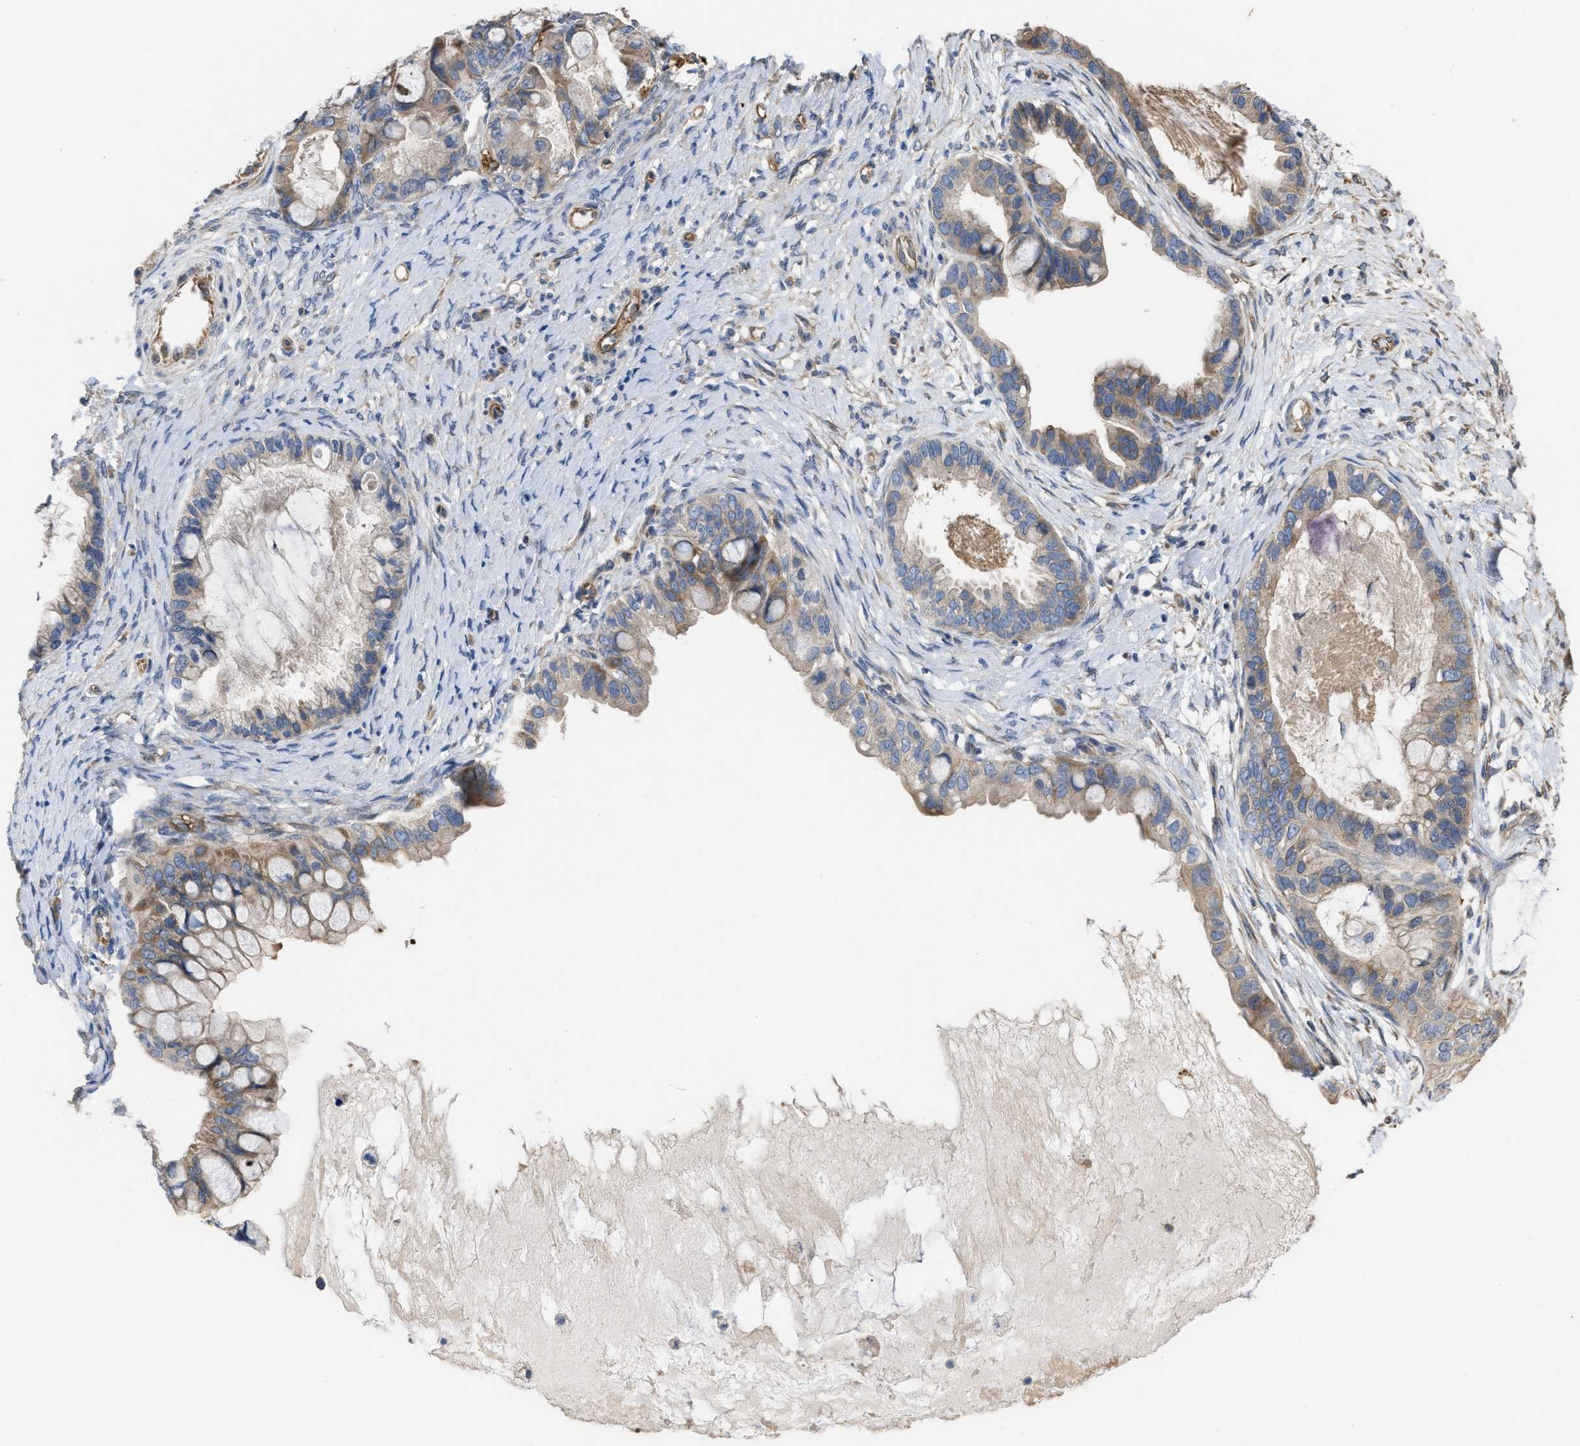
{"staining": {"intensity": "weak", "quantity": ">75%", "location": "cytoplasmic/membranous"}, "tissue": "ovarian cancer", "cell_type": "Tumor cells", "image_type": "cancer", "snomed": [{"axis": "morphology", "description": "Cystadenocarcinoma, mucinous, NOS"}, {"axis": "topography", "description": "Ovary"}], "caption": "Immunohistochemical staining of ovarian mucinous cystadenocarcinoma exhibits low levels of weak cytoplasmic/membranous protein expression in about >75% of tumor cells.", "gene": "SLC4A11", "patient": {"sex": "female", "age": 80}}